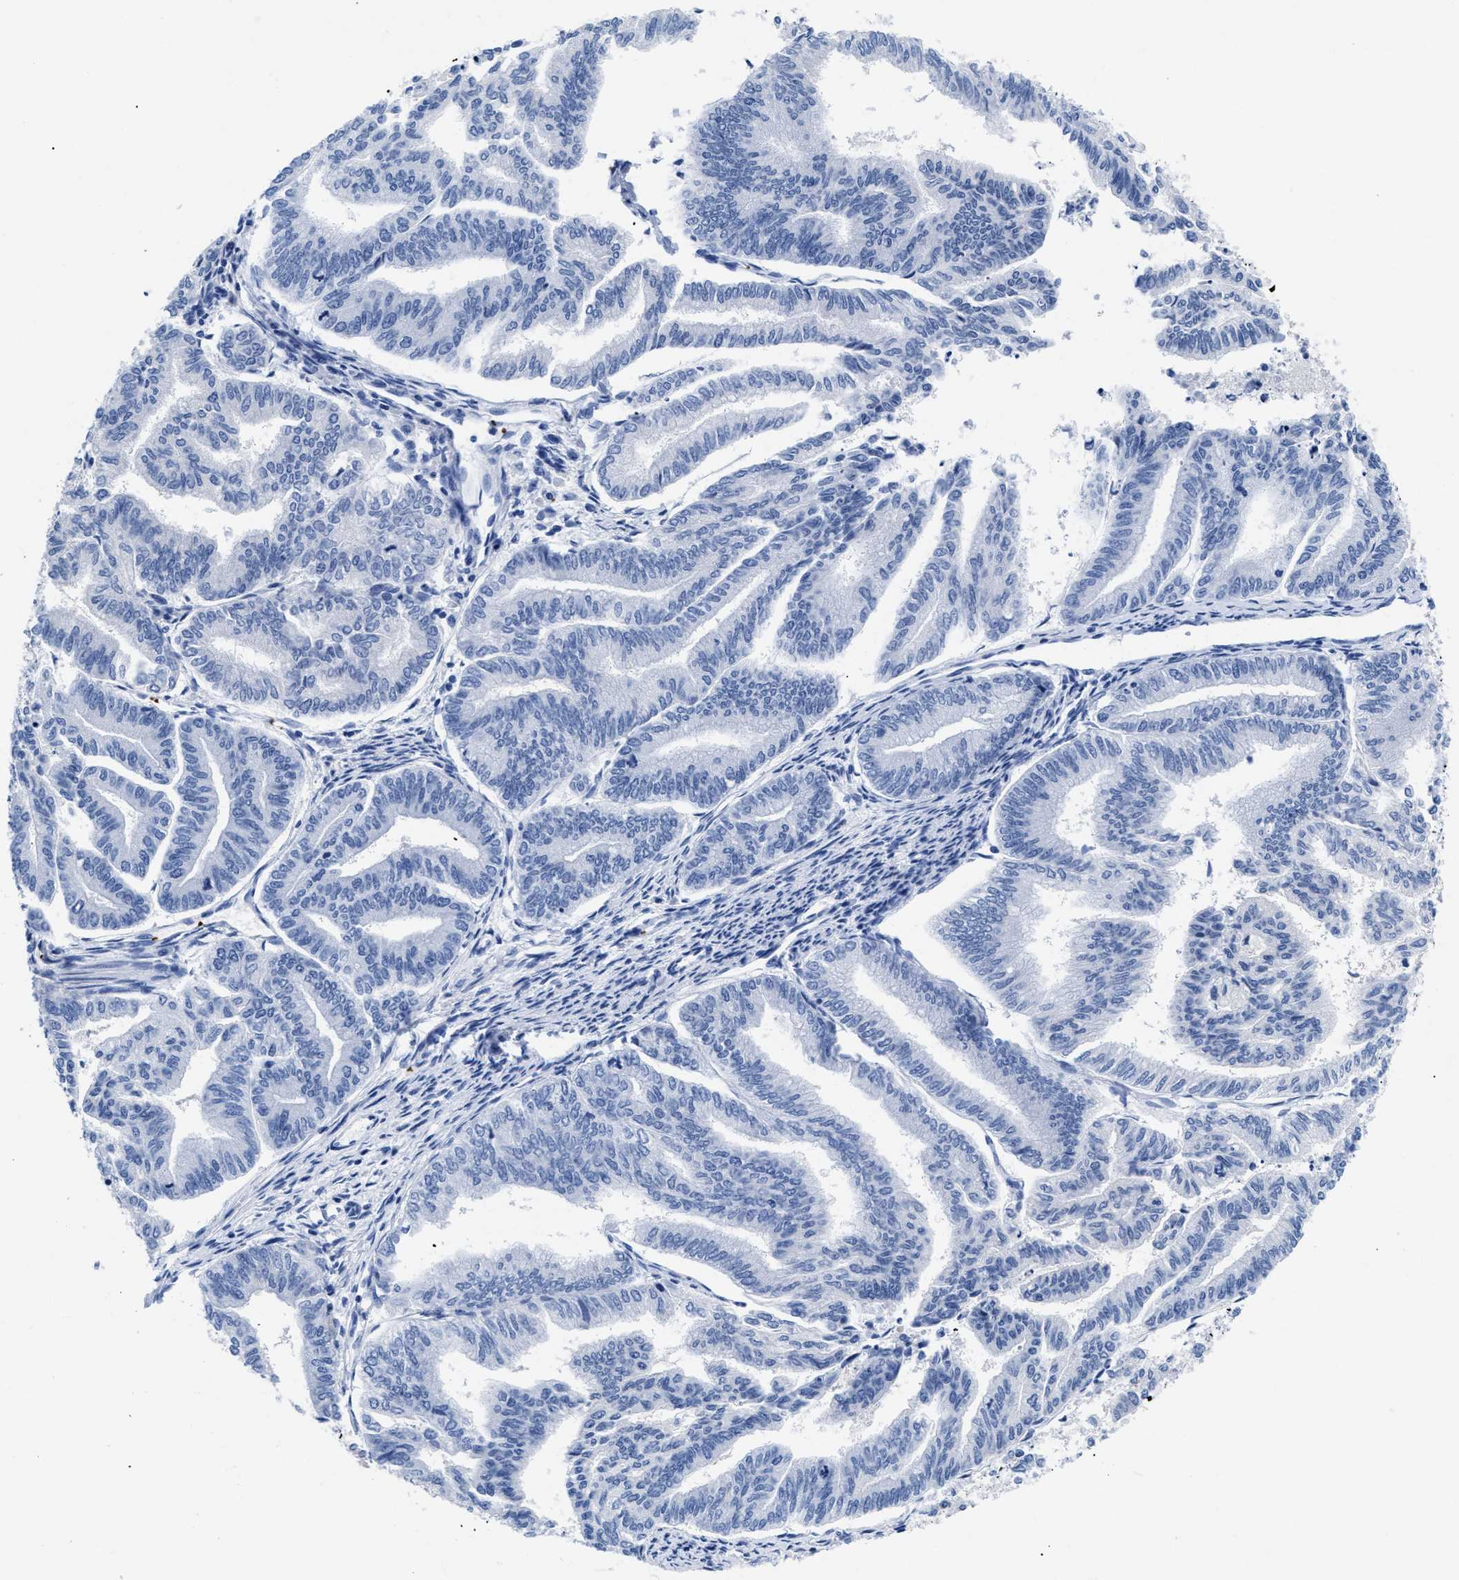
{"staining": {"intensity": "negative", "quantity": "none", "location": "none"}, "tissue": "endometrial cancer", "cell_type": "Tumor cells", "image_type": "cancer", "snomed": [{"axis": "morphology", "description": "Adenocarcinoma, NOS"}, {"axis": "topography", "description": "Endometrium"}], "caption": "Immunohistochemical staining of human endometrial adenocarcinoma displays no significant staining in tumor cells. The staining is performed using DAB brown chromogen with nuclei counter-stained in using hematoxylin.", "gene": "TREML1", "patient": {"sex": "female", "age": 79}}